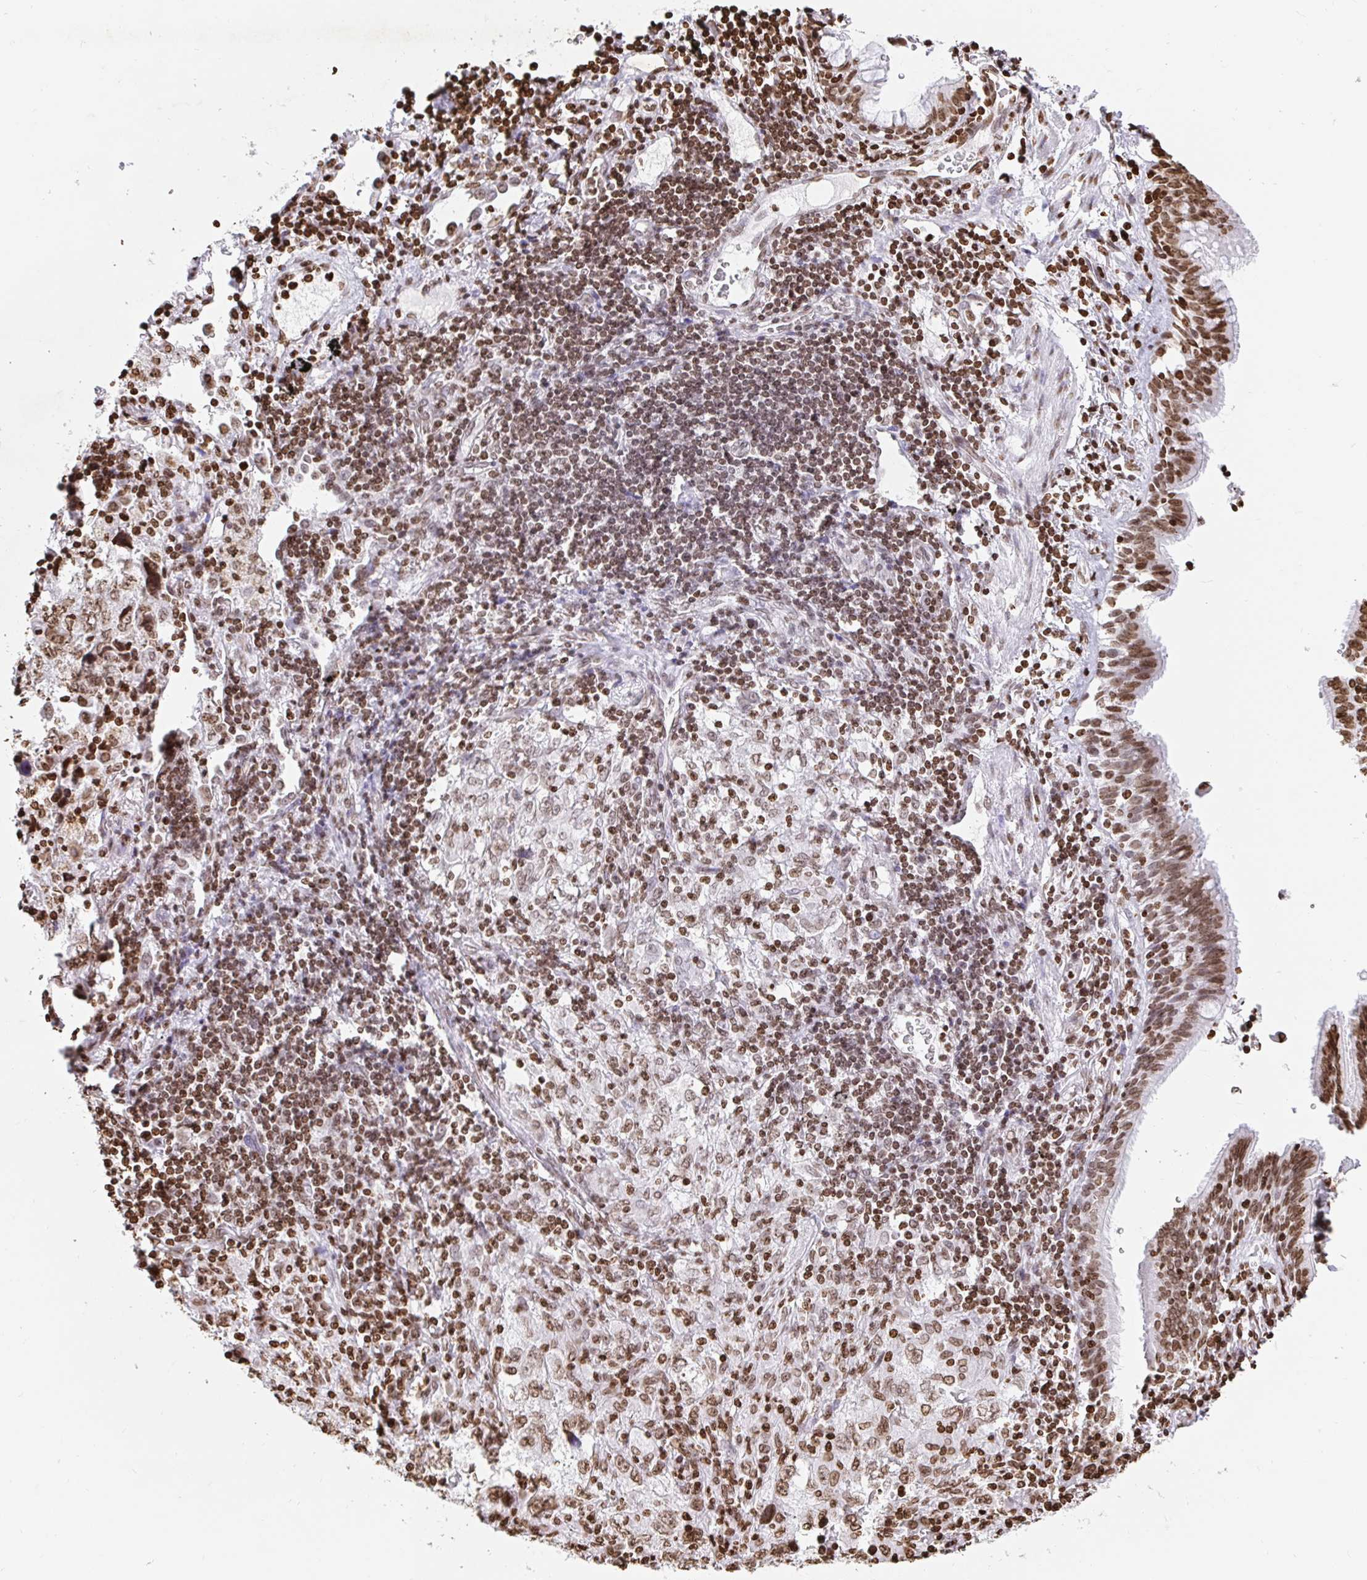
{"staining": {"intensity": "moderate", "quantity": ">75%", "location": "nuclear"}, "tissue": "lung cancer", "cell_type": "Tumor cells", "image_type": "cancer", "snomed": [{"axis": "morphology", "description": "Adenocarcinoma, NOS"}, {"axis": "topography", "description": "Lung"}], "caption": "A brown stain labels moderate nuclear expression of a protein in adenocarcinoma (lung) tumor cells.", "gene": "H2BC5", "patient": {"sex": "female", "age": 57}}